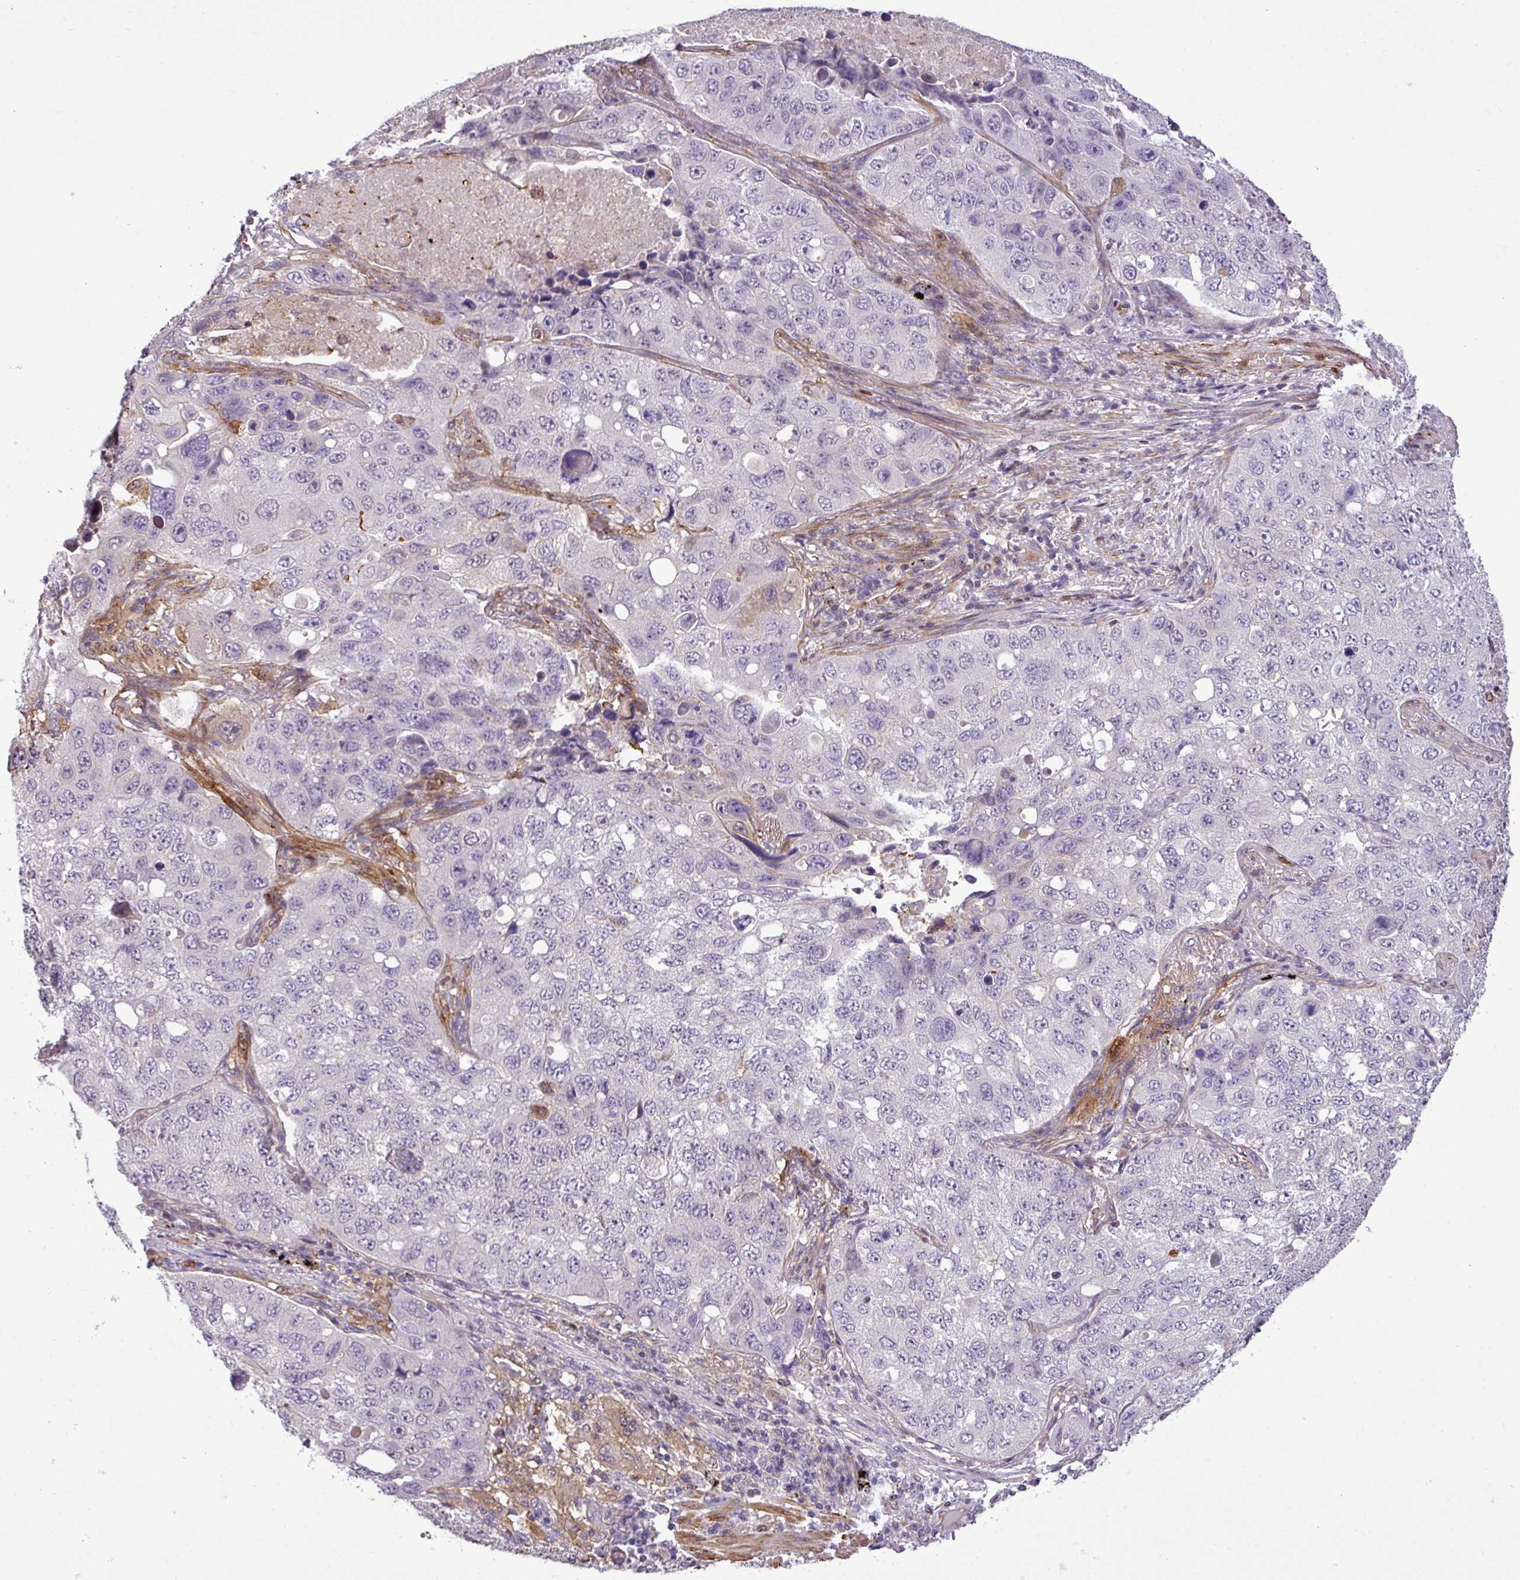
{"staining": {"intensity": "negative", "quantity": "none", "location": "none"}, "tissue": "lung cancer", "cell_type": "Tumor cells", "image_type": "cancer", "snomed": [{"axis": "morphology", "description": "Squamous cell carcinoma, NOS"}, {"axis": "topography", "description": "Lung"}], "caption": "Tumor cells show no significant positivity in lung cancer (squamous cell carcinoma).", "gene": "NBEAL2", "patient": {"sex": "male", "age": 60}}